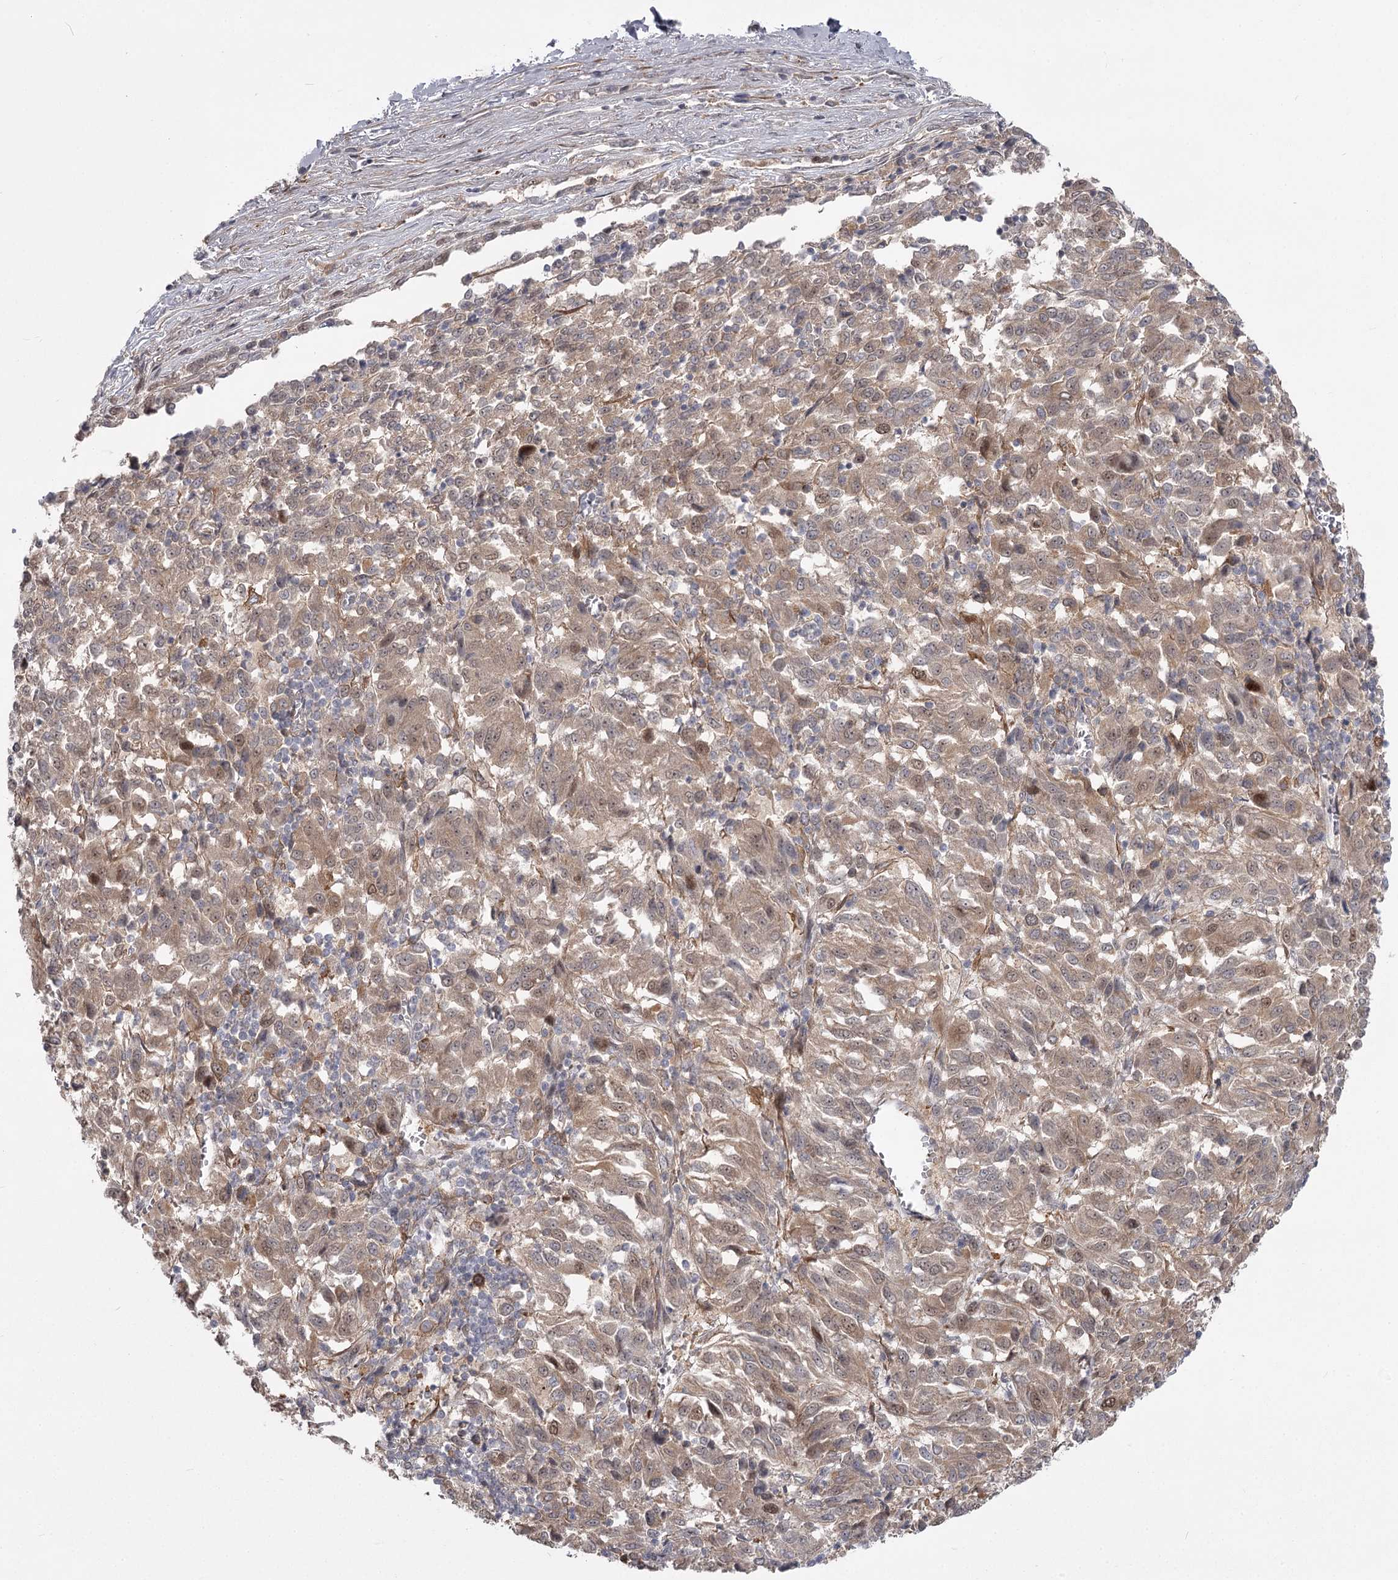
{"staining": {"intensity": "weak", "quantity": ">75%", "location": "cytoplasmic/membranous,nuclear"}, "tissue": "melanoma", "cell_type": "Tumor cells", "image_type": "cancer", "snomed": [{"axis": "morphology", "description": "Malignant melanoma, Metastatic site"}, {"axis": "topography", "description": "Lung"}], "caption": "Human melanoma stained with a brown dye shows weak cytoplasmic/membranous and nuclear positive positivity in approximately >75% of tumor cells.", "gene": "CCNG2", "patient": {"sex": "male", "age": 64}}